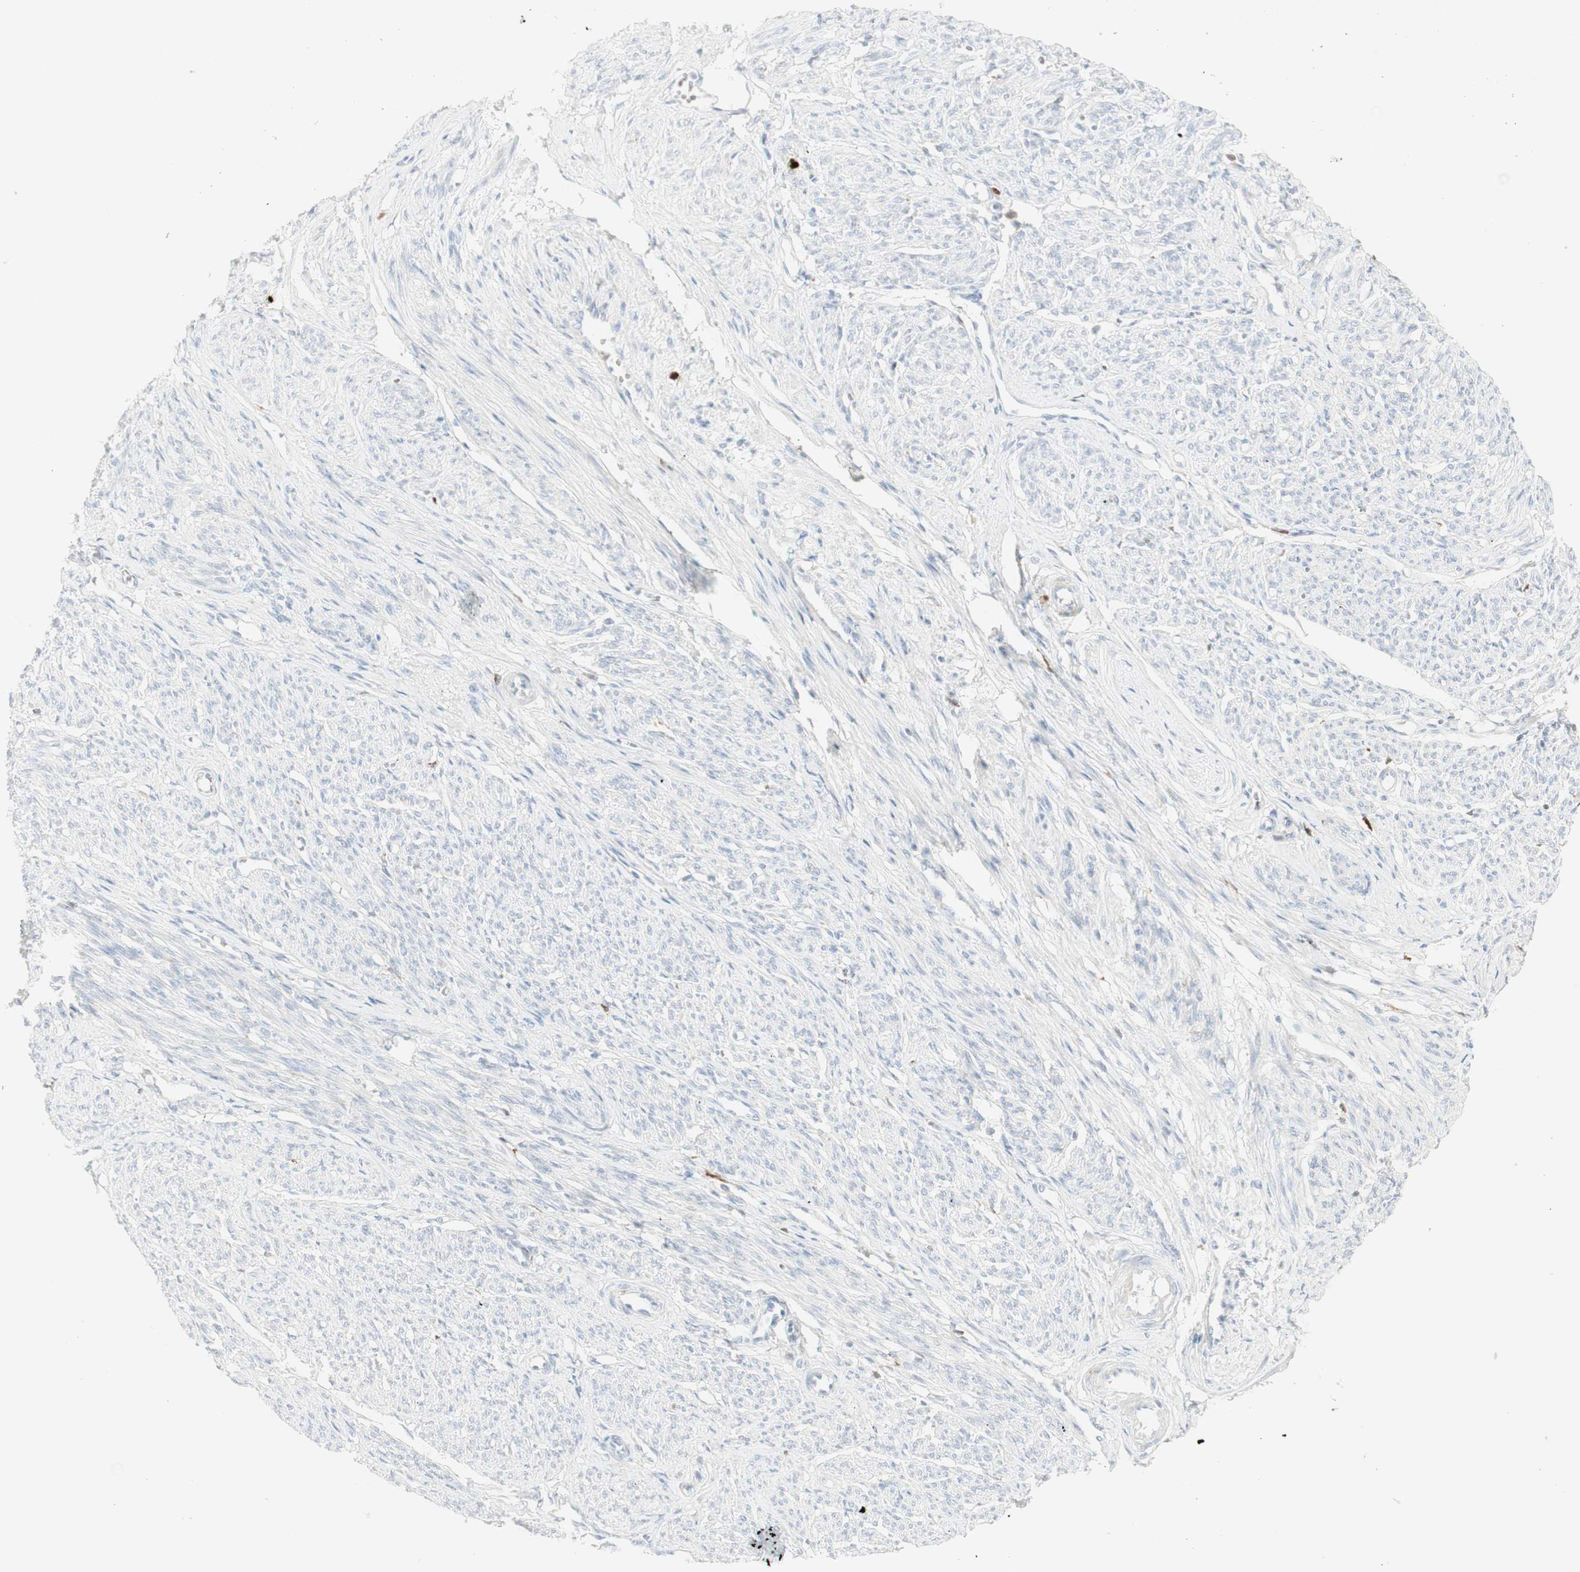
{"staining": {"intensity": "negative", "quantity": "none", "location": "none"}, "tissue": "smooth muscle", "cell_type": "Smooth muscle cells", "image_type": "normal", "snomed": [{"axis": "morphology", "description": "Normal tissue, NOS"}, {"axis": "topography", "description": "Smooth muscle"}], "caption": "This photomicrograph is of unremarkable smooth muscle stained with IHC to label a protein in brown with the nuclei are counter-stained blue. There is no expression in smooth muscle cells. (DAB immunohistochemistry visualized using brightfield microscopy, high magnification).", "gene": "MDK", "patient": {"sex": "female", "age": 65}}